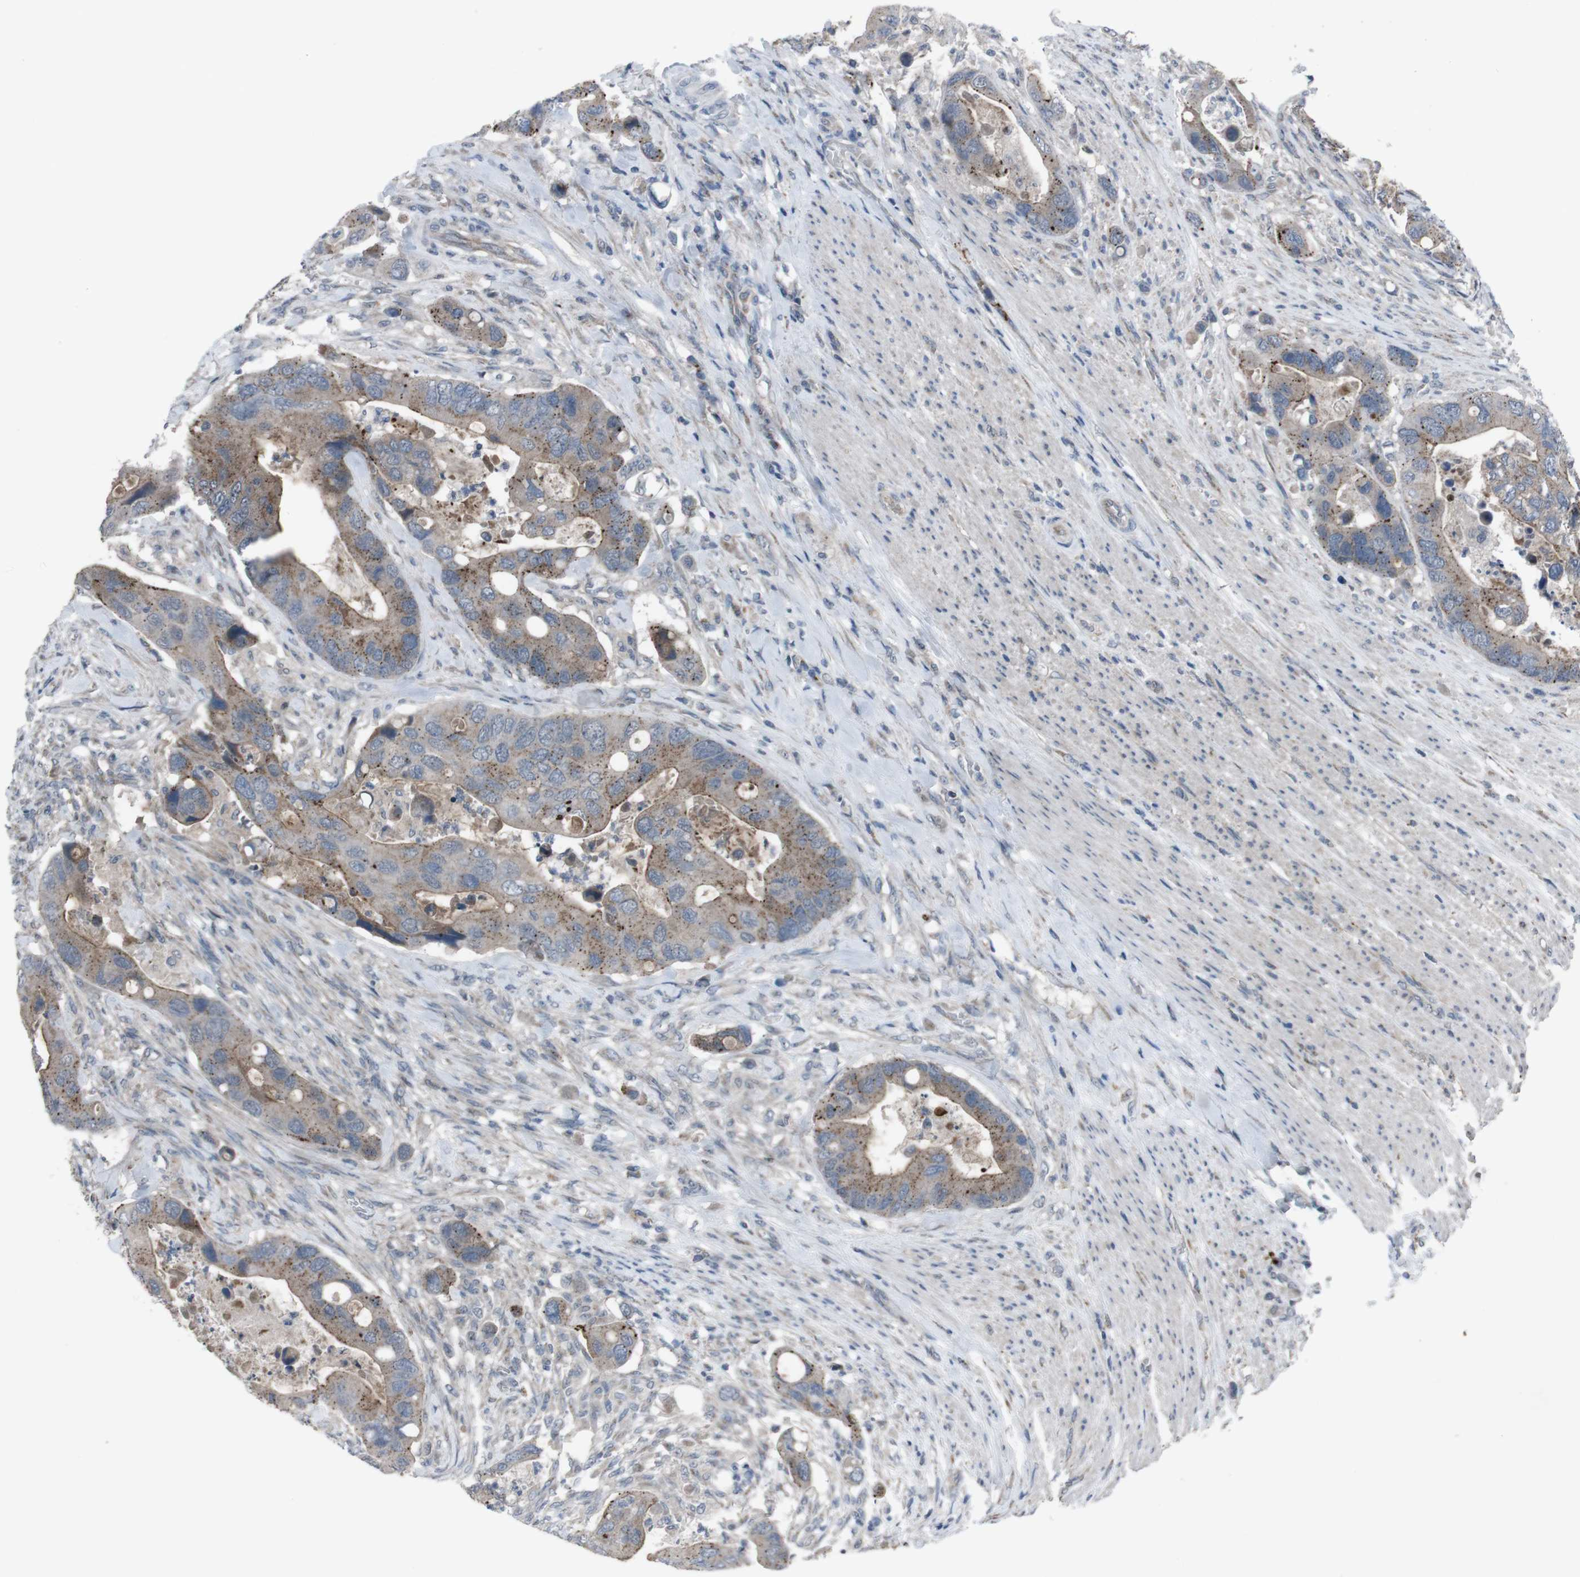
{"staining": {"intensity": "moderate", "quantity": ">75%", "location": "cytoplasmic/membranous"}, "tissue": "colorectal cancer", "cell_type": "Tumor cells", "image_type": "cancer", "snomed": [{"axis": "morphology", "description": "Adenocarcinoma, NOS"}, {"axis": "topography", "description": "Rectum"}], "caption": "Immunohistochemistry of human colorectal adenocarcinoma shows medium levels of moderate cytoplasmic/membranous expression in approximately >75% of tumor cells.", "gene": "EFNA5", "patient": {"sex": "female", "age": 57}}